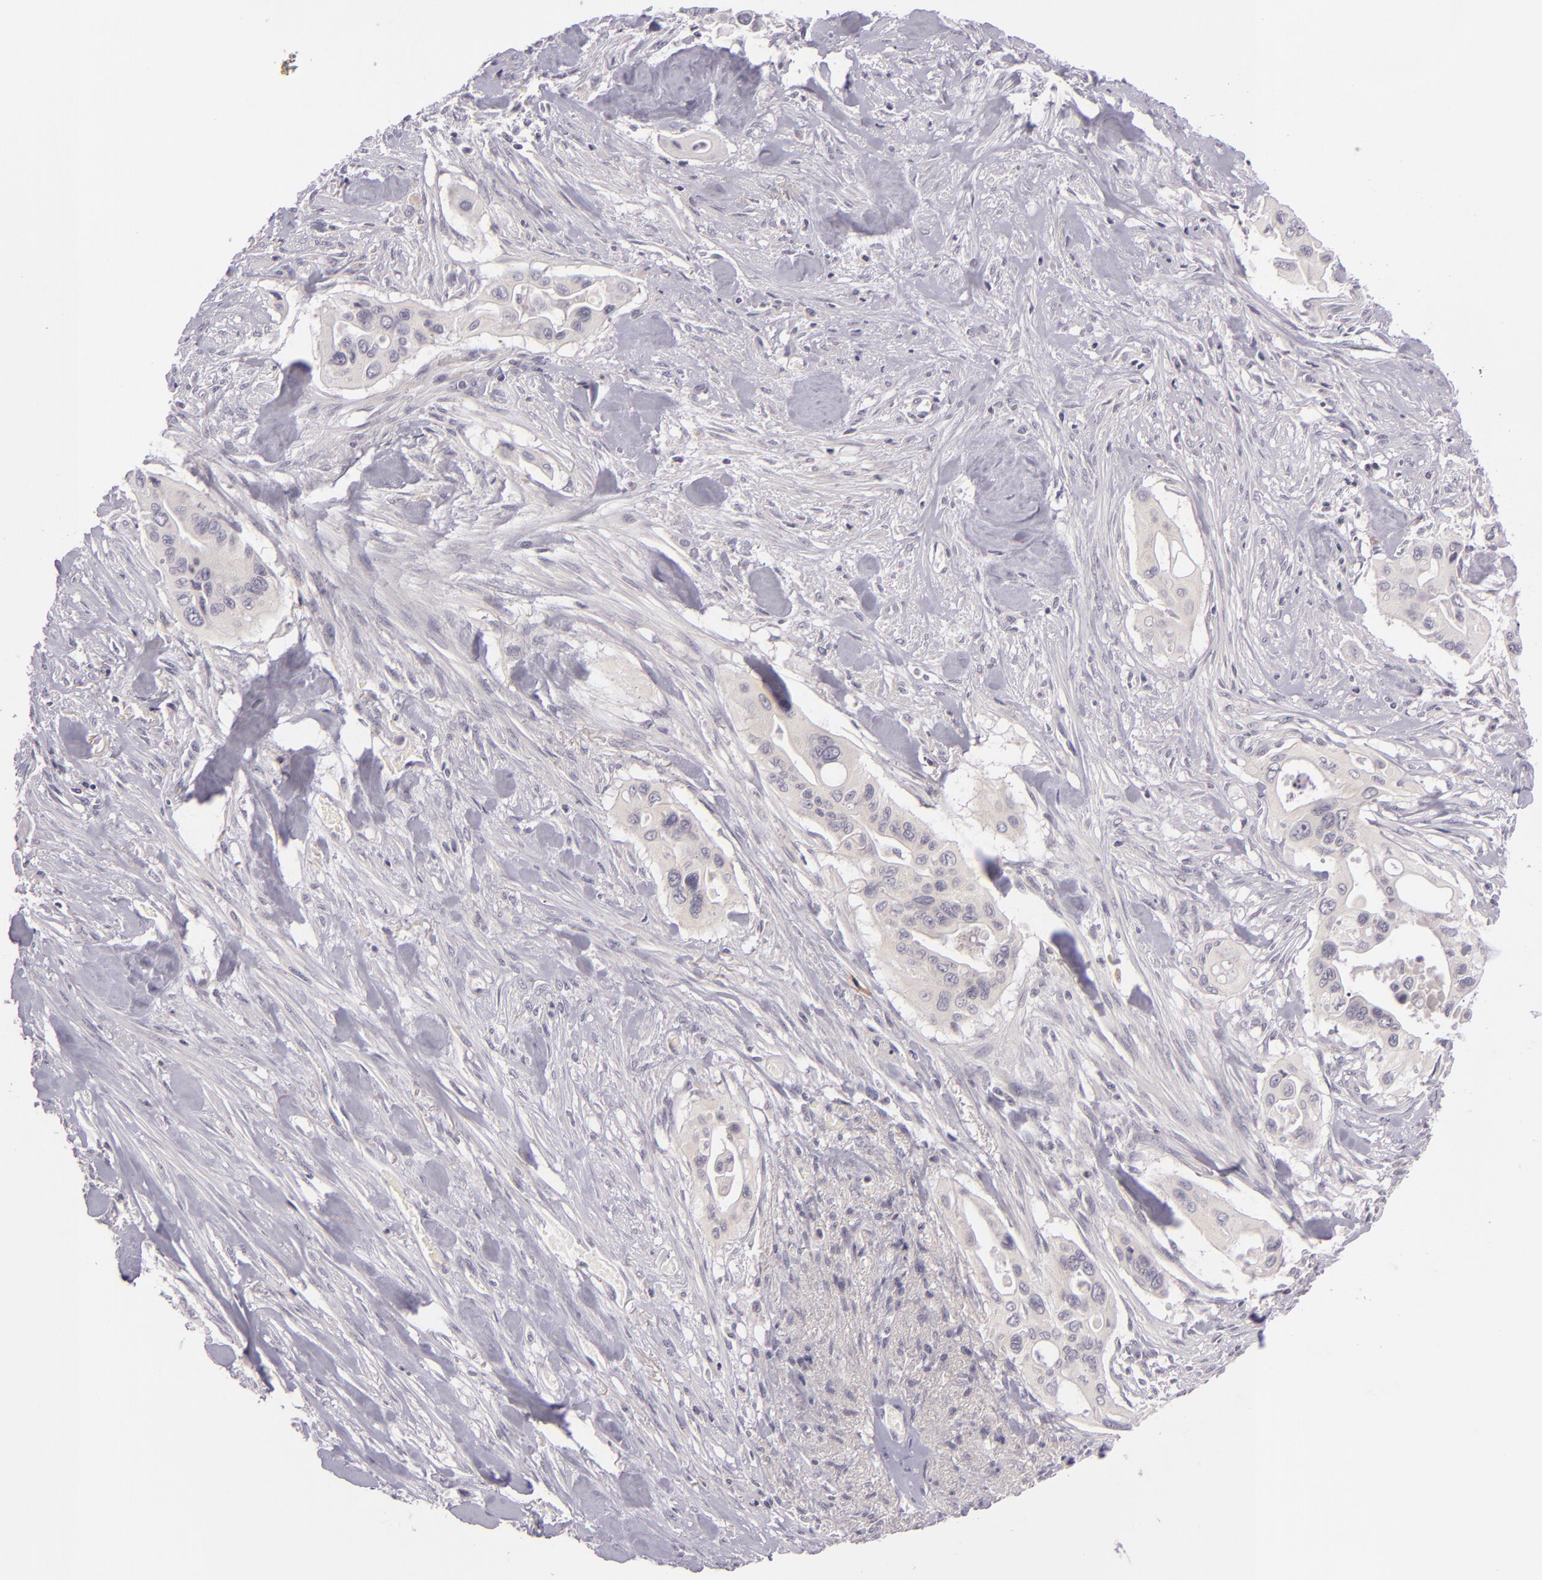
{"staining": {"intensity": "negative", "quantity": "none", "location": "none"}, "tissue": "pancreatic cancer", "cell_type": "Tumor cells", "image_type": "cancer", "snomed": [{"axis": "morphology", "description": "Adenocarcinoma, NOS"}, {"axis": "topography", "description": "Pancreas"}], "caption": "An IHC image of pancreatic adenocarcinoma is shown. There is no staining in tumor cells of pancreatic adenocarcinoma.", "gene": "DAG1", "patient": {"sex": "male", "age": 77}}